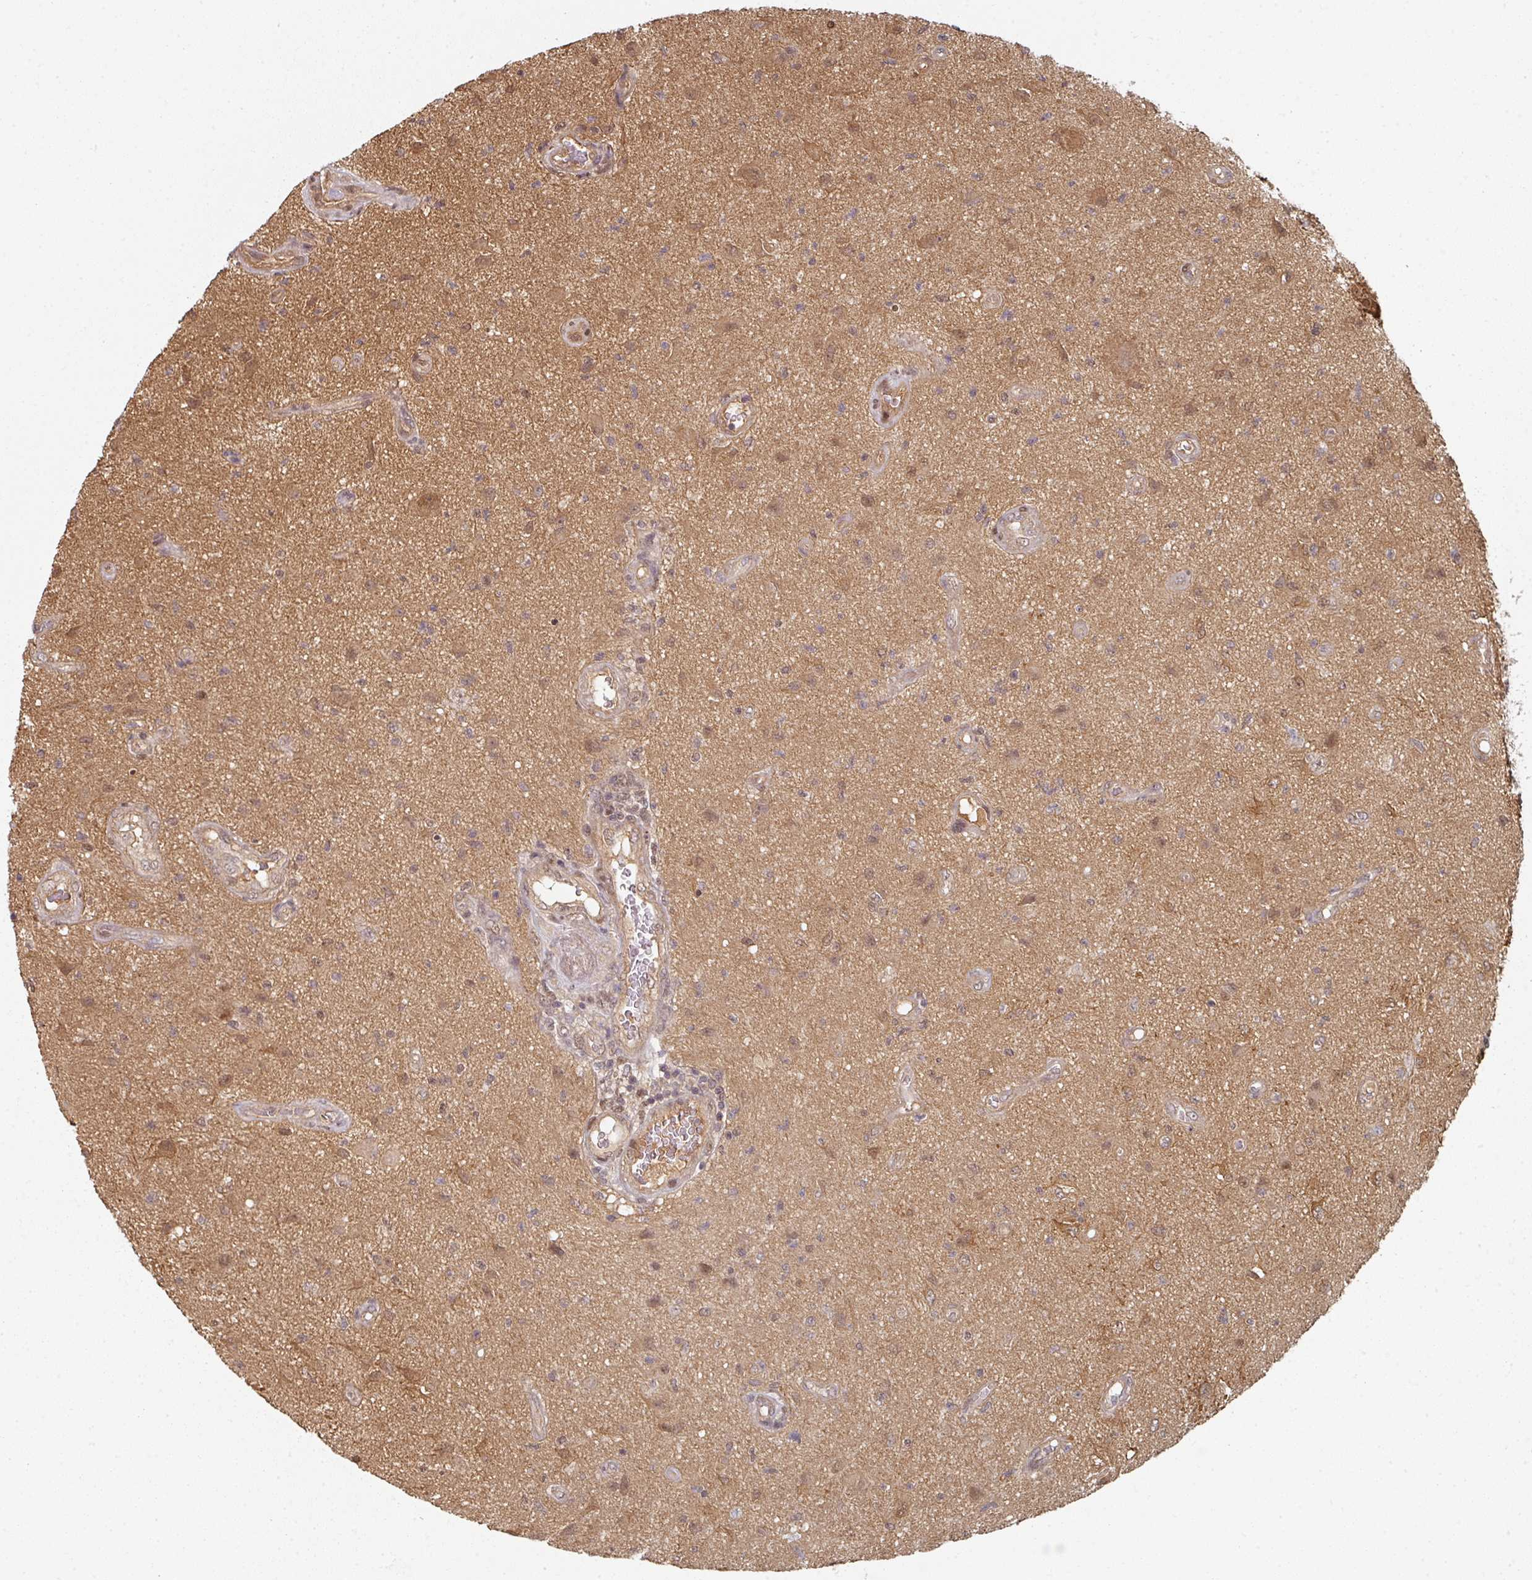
{"staining": {"intensity": "moderate", "quantity": "25%-75%", "location": "nuclear"}, "tissue": "glioma", "cell_type": "Tumor cells", "image_type": "cancer", "snomed": [{"axis": "morphology", "description": "Glioma, malignant, High grade"}, {"axis": "topography", "description": "Brain"}], "caption": "Glioma was stained to show a protein in brown. There is medium levels of moderate nuclear staining in about 25%-75% of tumor cells.", "gene": "PSME3IP1", "patient": {"sex": "male", "age": 67}}